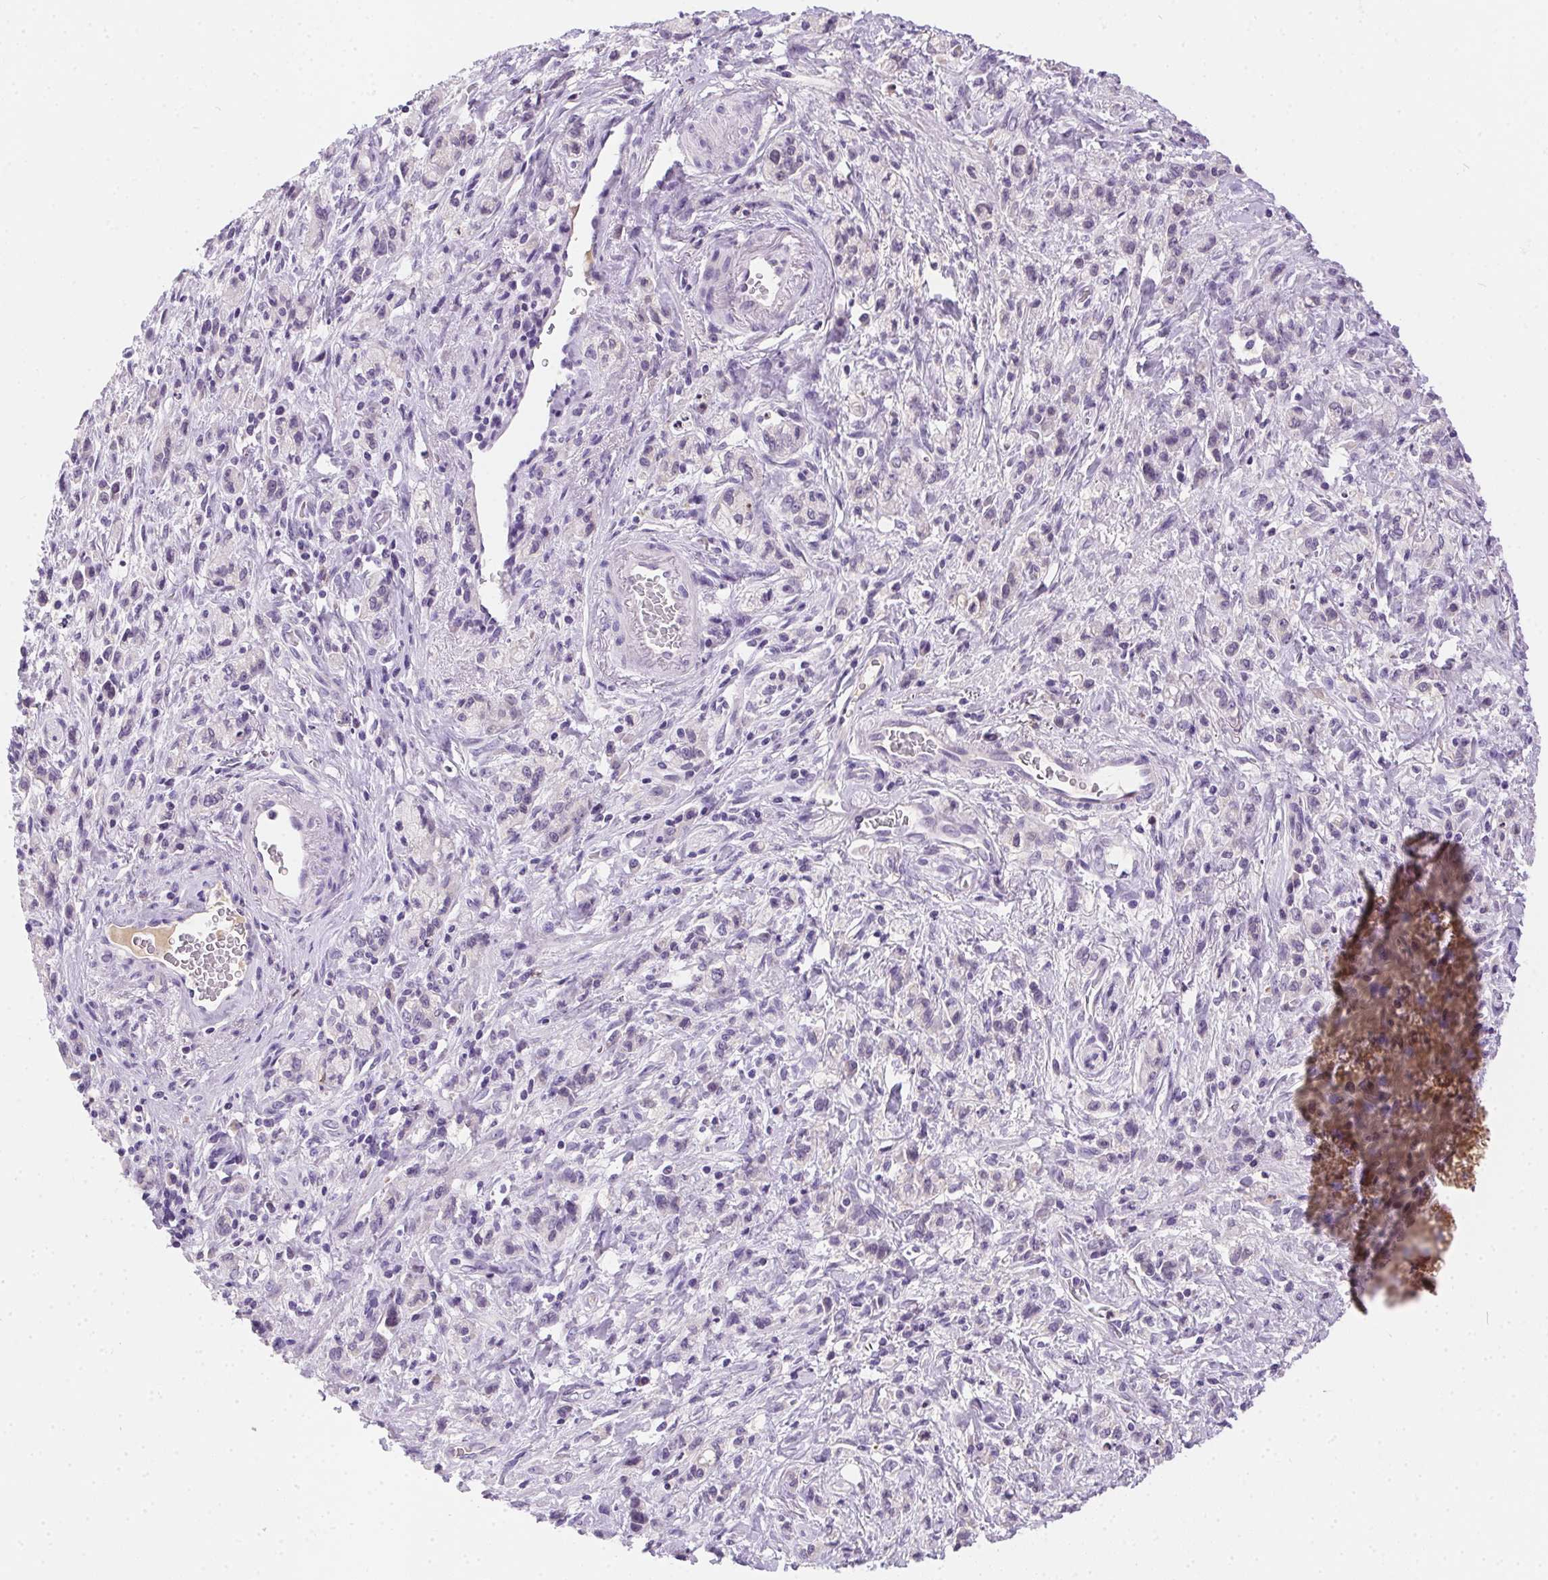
{"staining": {"intensity": "negative", "quantity": "none", "location": "none"}, "tissue": "stomach cancer", "cell_type": "Tumor cells", "image_type": "cancer", "snomed": [{"axis": "morphology", "description": "Adenocarcinoma, NOS"}, {"axis": "topography", "description": "Stomach"}], "caption": "This is an immunohistochemistry photomicrograph of stomach adenocarcinoma. There is no staining in tumor cells.", "gene": "SSTR4", "patient": {"sex": "male", "age": 77}}